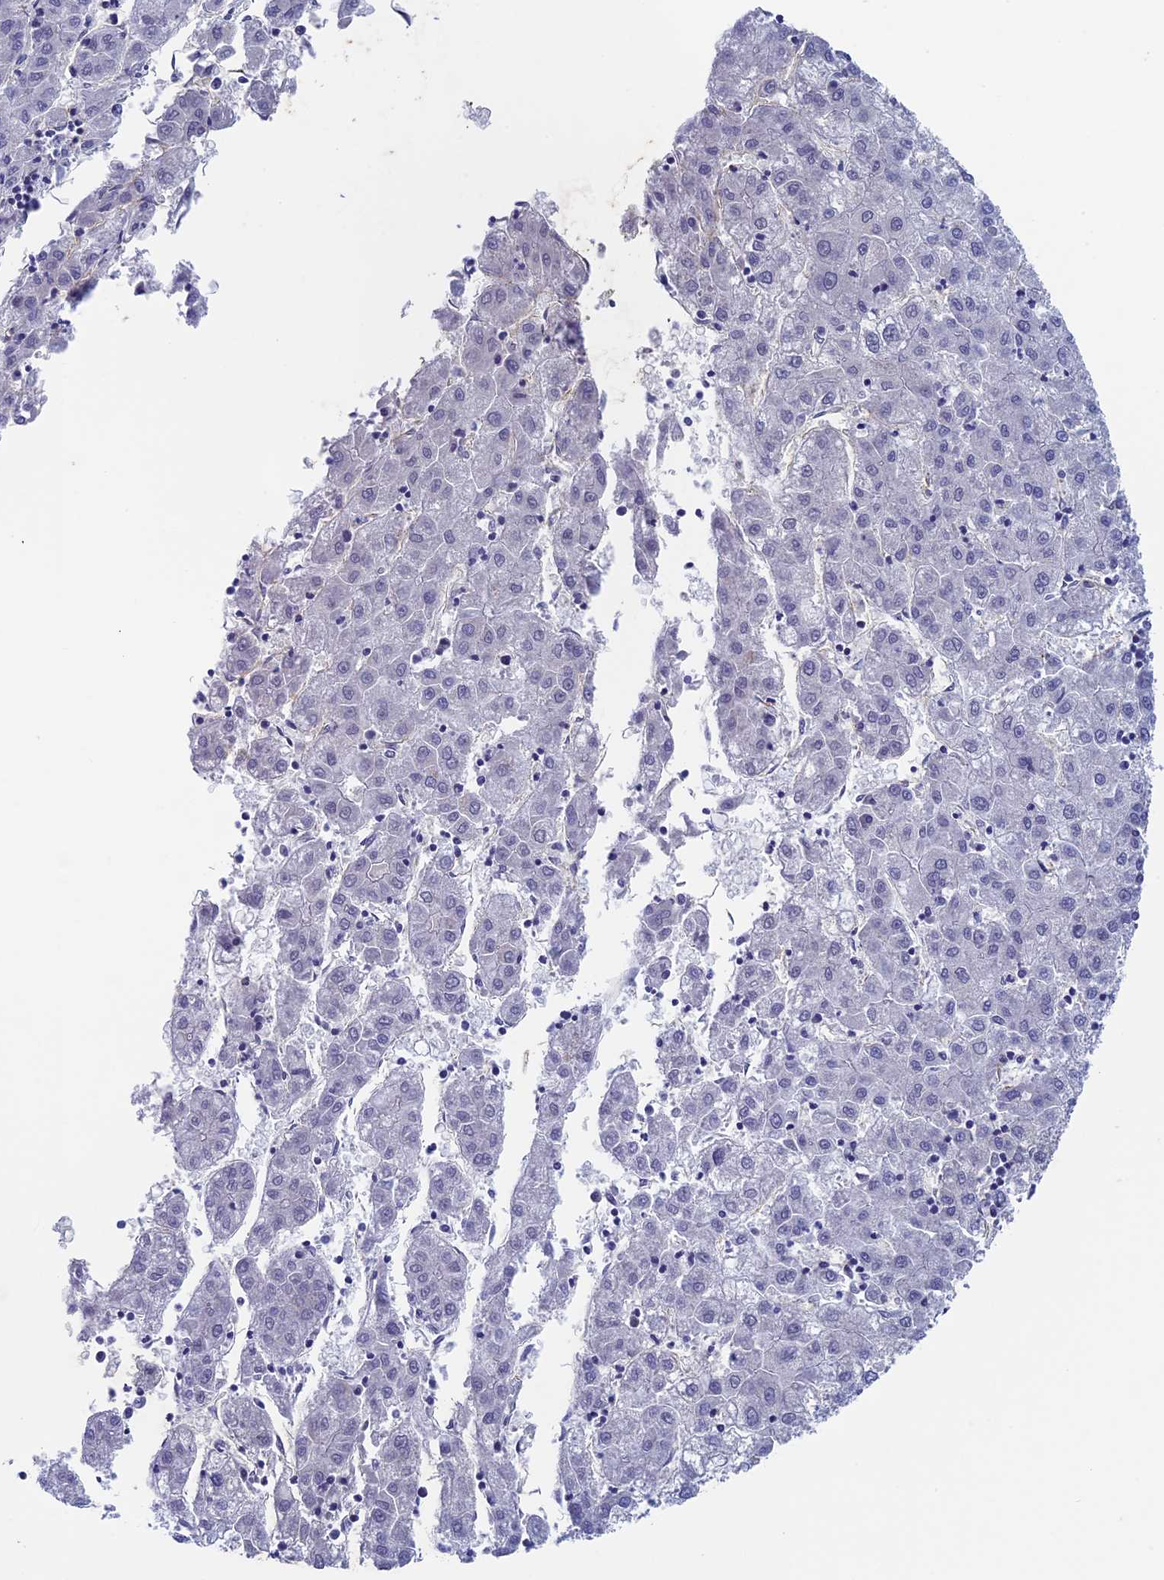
{"staining": {"intensity": "negative", "quantity": "none", "location": "none"}, "tissue": "liver cancer", "cell_type": "Tumor cells", "image_type": "cancer", "snomed": [{"axis": "morphology", "description": "Carcinoma, Hepatocellular, NOS"}, {"axis": "topography", "description": "Liver"}], "caption": "A micrograph of liver cancer stained for a protein displays no brown staining in tumor cells.", "gene": "INSYN1", "patient": {"sex": "male", "age": 72}}